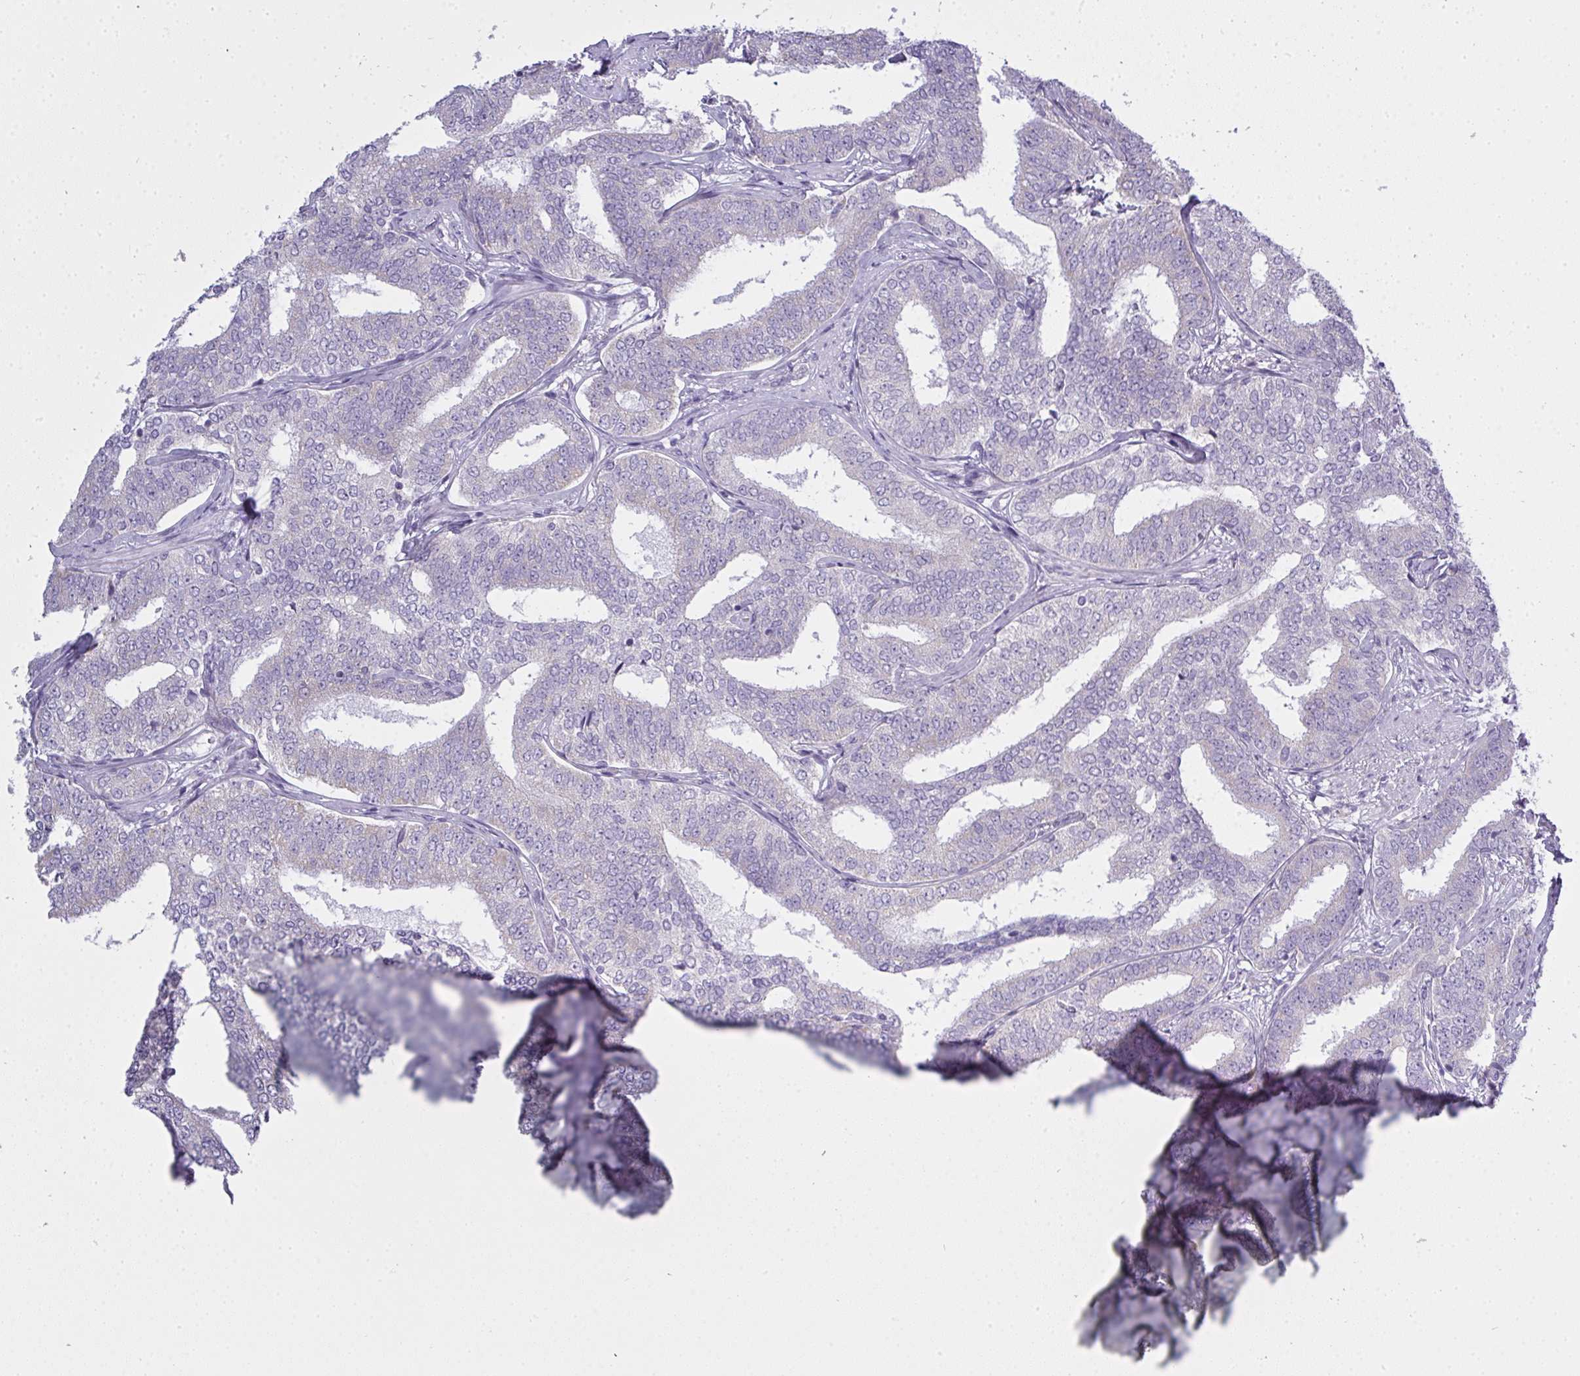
{"staining": {"intensity": "negative", "quantity": "none", "location": "none"}, "tissue": "prostate cancer", "cell_type": "Tumor cells", "image_type": "cancer", "snomed": [{"axis": "morphology", "description": "Adenocarcinoma, High grade"}, {"axis": "topography", "description": "Prostate"}], "caption": "DAB (3,3'-diaminobenzidine) immunohistochemical staining of high-grade adenocarcinoma (prostate) exhibits no significant expression in tumor cells.", "gene": "GSDMB", "patient": {"sex": "male", "age": 72}}